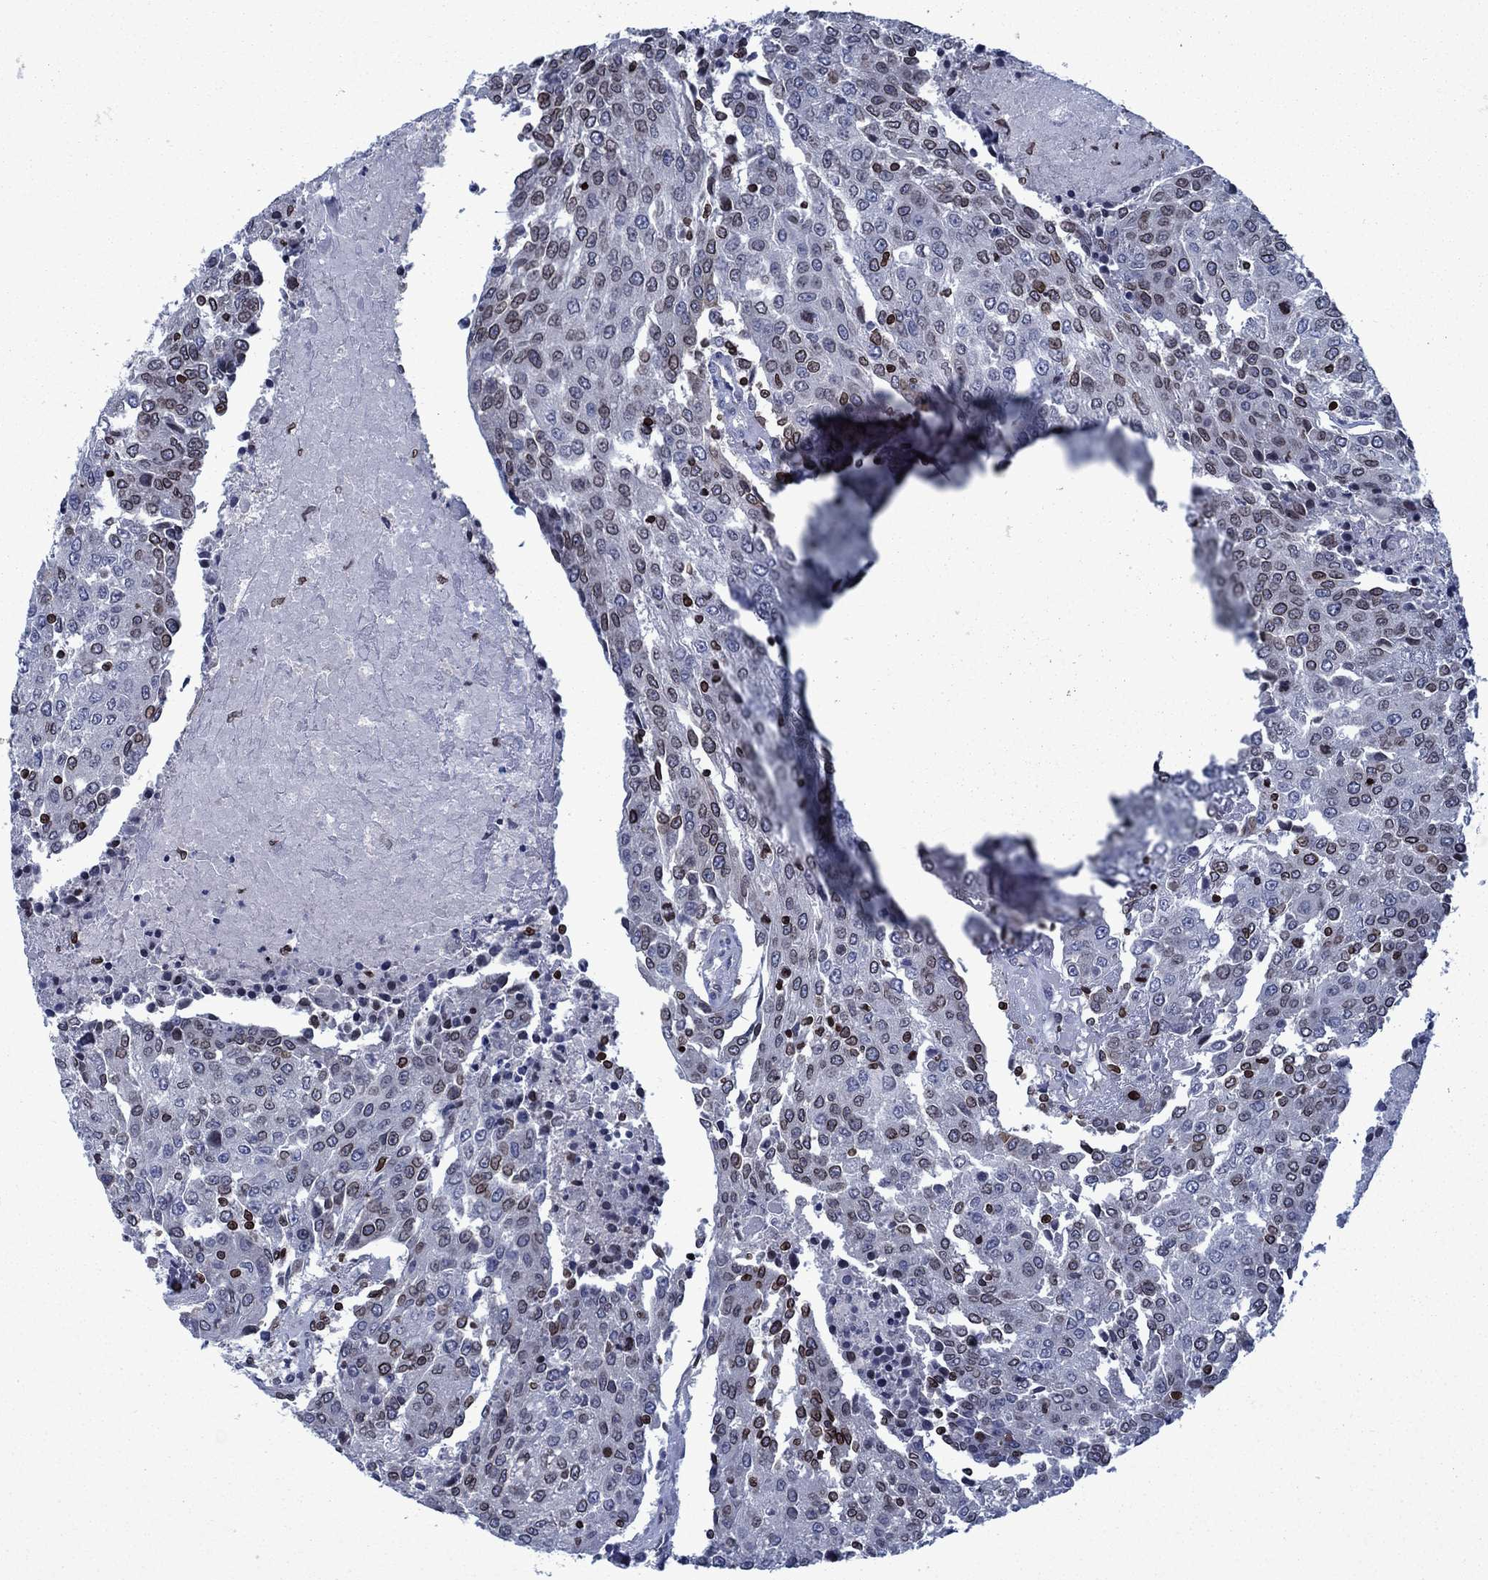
{"staining": {"intensity": "negative", "quantity": "none", "location": "none"}, "tissue": "urothelial cancer", "cell_type": "Tumor cells", "image_type": "cancer", "snomed": [{"axis": "morphology", "description": "Urothelial carcinoma, High grade"}, {"axis": "topography", "description": "Urinary bladder"}], "caption": "Immunohistochemistry histopathology image of human urothelial cancer stained for a protein (brown), which displays no positivity in tumor cells.", "gene": "SLA", "patient": {"sex": "female", "age": 85}}